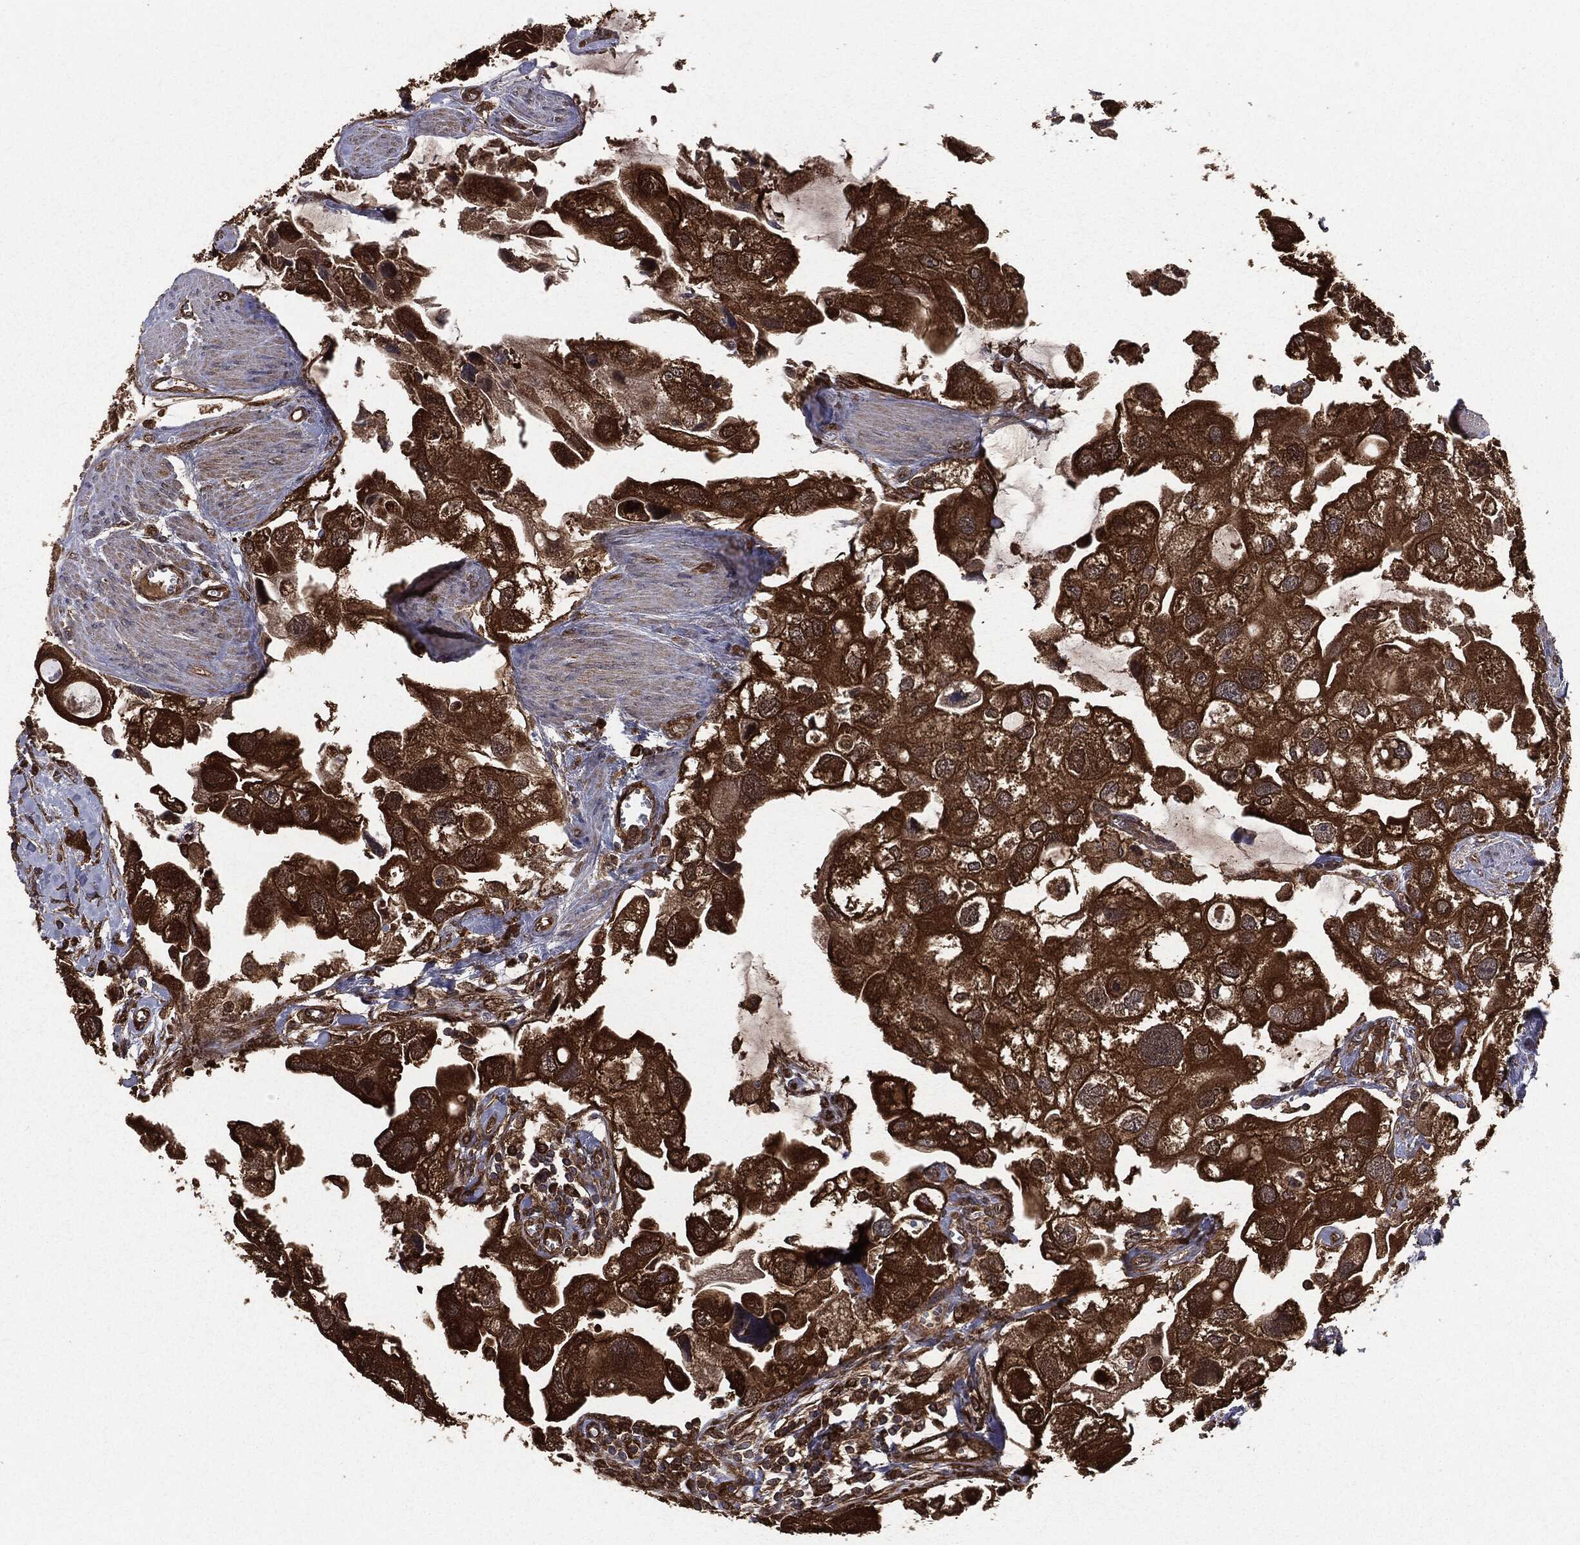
{"staining": {"intensity": "strong", "quantity": ">75%", "location": "cytoplasmic/membranous"}, "tissue": "urothelial cancer", "cell_type": "Tumor cells", "image_type": "cancer", "snomed": [{"axis": "morphology", "description": "Urothelial carcinoma, High grade"}, {"axis": "topography", "description": "Urinary bladder"}], "caption": "Tumor cells exhibit strong cytoplasmic/membranous positivity in approximately >75% of cells in urothelial cancer.", "gene": "NME1", "patient": {"sex": "male", "age": 59}}